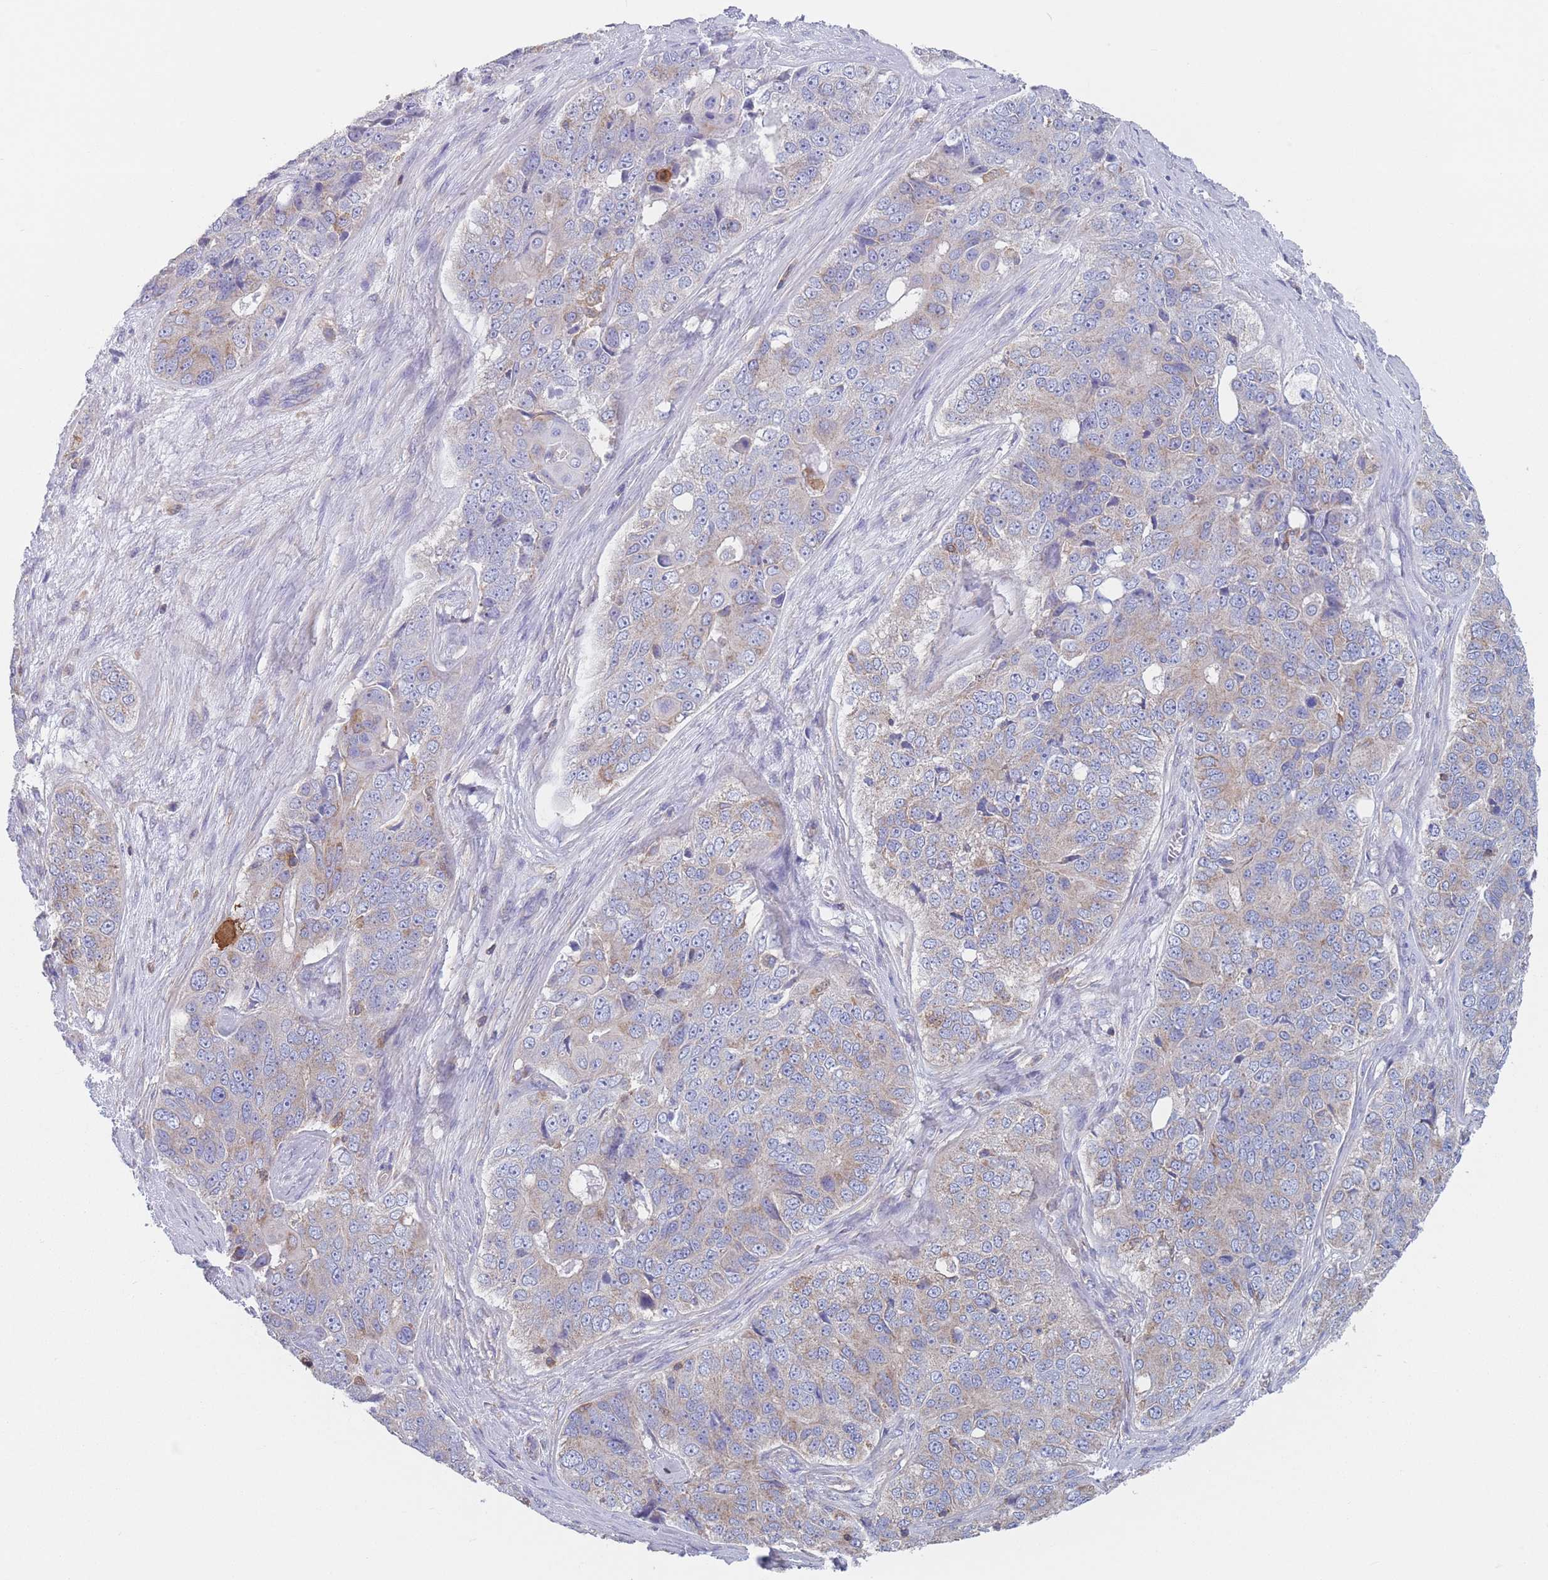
{"staining": {"intensity": "weak", "quantity": "<25%", "location": "cytoplasmic/membranous"}, "tissue": "ovarian cancer", "cell_type": "Tumor cells", "image_type": "cancer", "snomed": [{"axis": "morphology", "description": "Carcinoma, endometroid"}, {"axis": "topography", "description": "Ovary"}], "caption": "Immunohistochemistry (IHC) photomicrograph of neoplastic tissue: human ovarian cancer stained with DAB reveals no significant protein staining in tumor cells. Brightfield microscopy of immunohistochemistry stained with DAB (3,3'-diaminobenzidine) (brown) and hematoxylin (blue), captured at high magnification.", "gene": "ADH1A", "patient": {"sex": "female", "age": 51}}